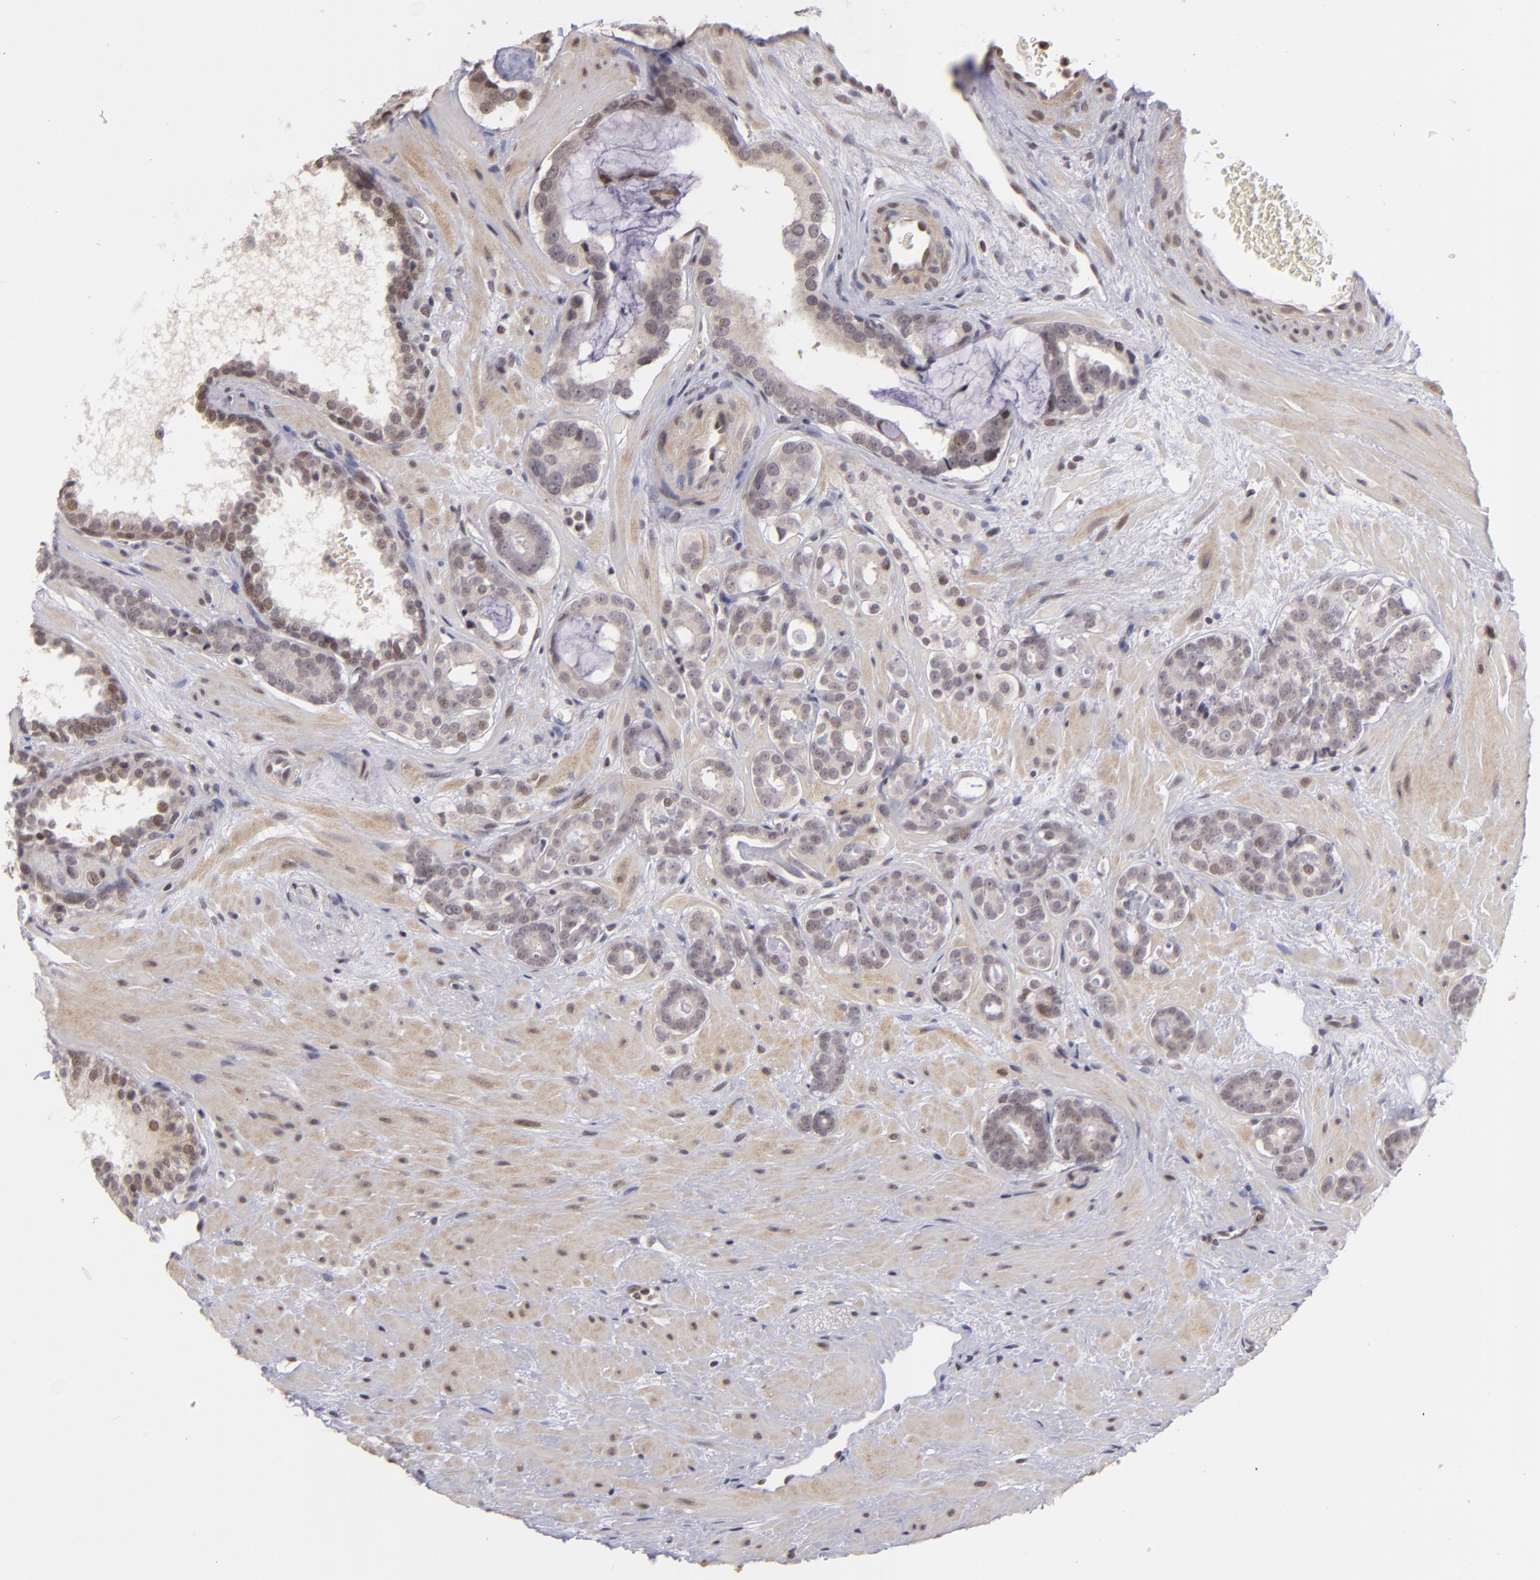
{"staining": {"intensity": "weak", "quantity": "<25%", "location": "nuclear"}, "tissue": "prostate cancer", "cell_type": "Tumor cells", "image_type": "cancer", "snomed": [{"axis": "morphology", "description": "Adenocarcinoma, Low grade"}, {"axis": "topography", "description": "Prostate"}], "caption": "Adenocarcinoma (low-grade) (prostate) was stained to show a protein in brown. There is no significant expression in tumor cells.", "gene": "RARB", "patient": {"sex": "male", "age": 57}}